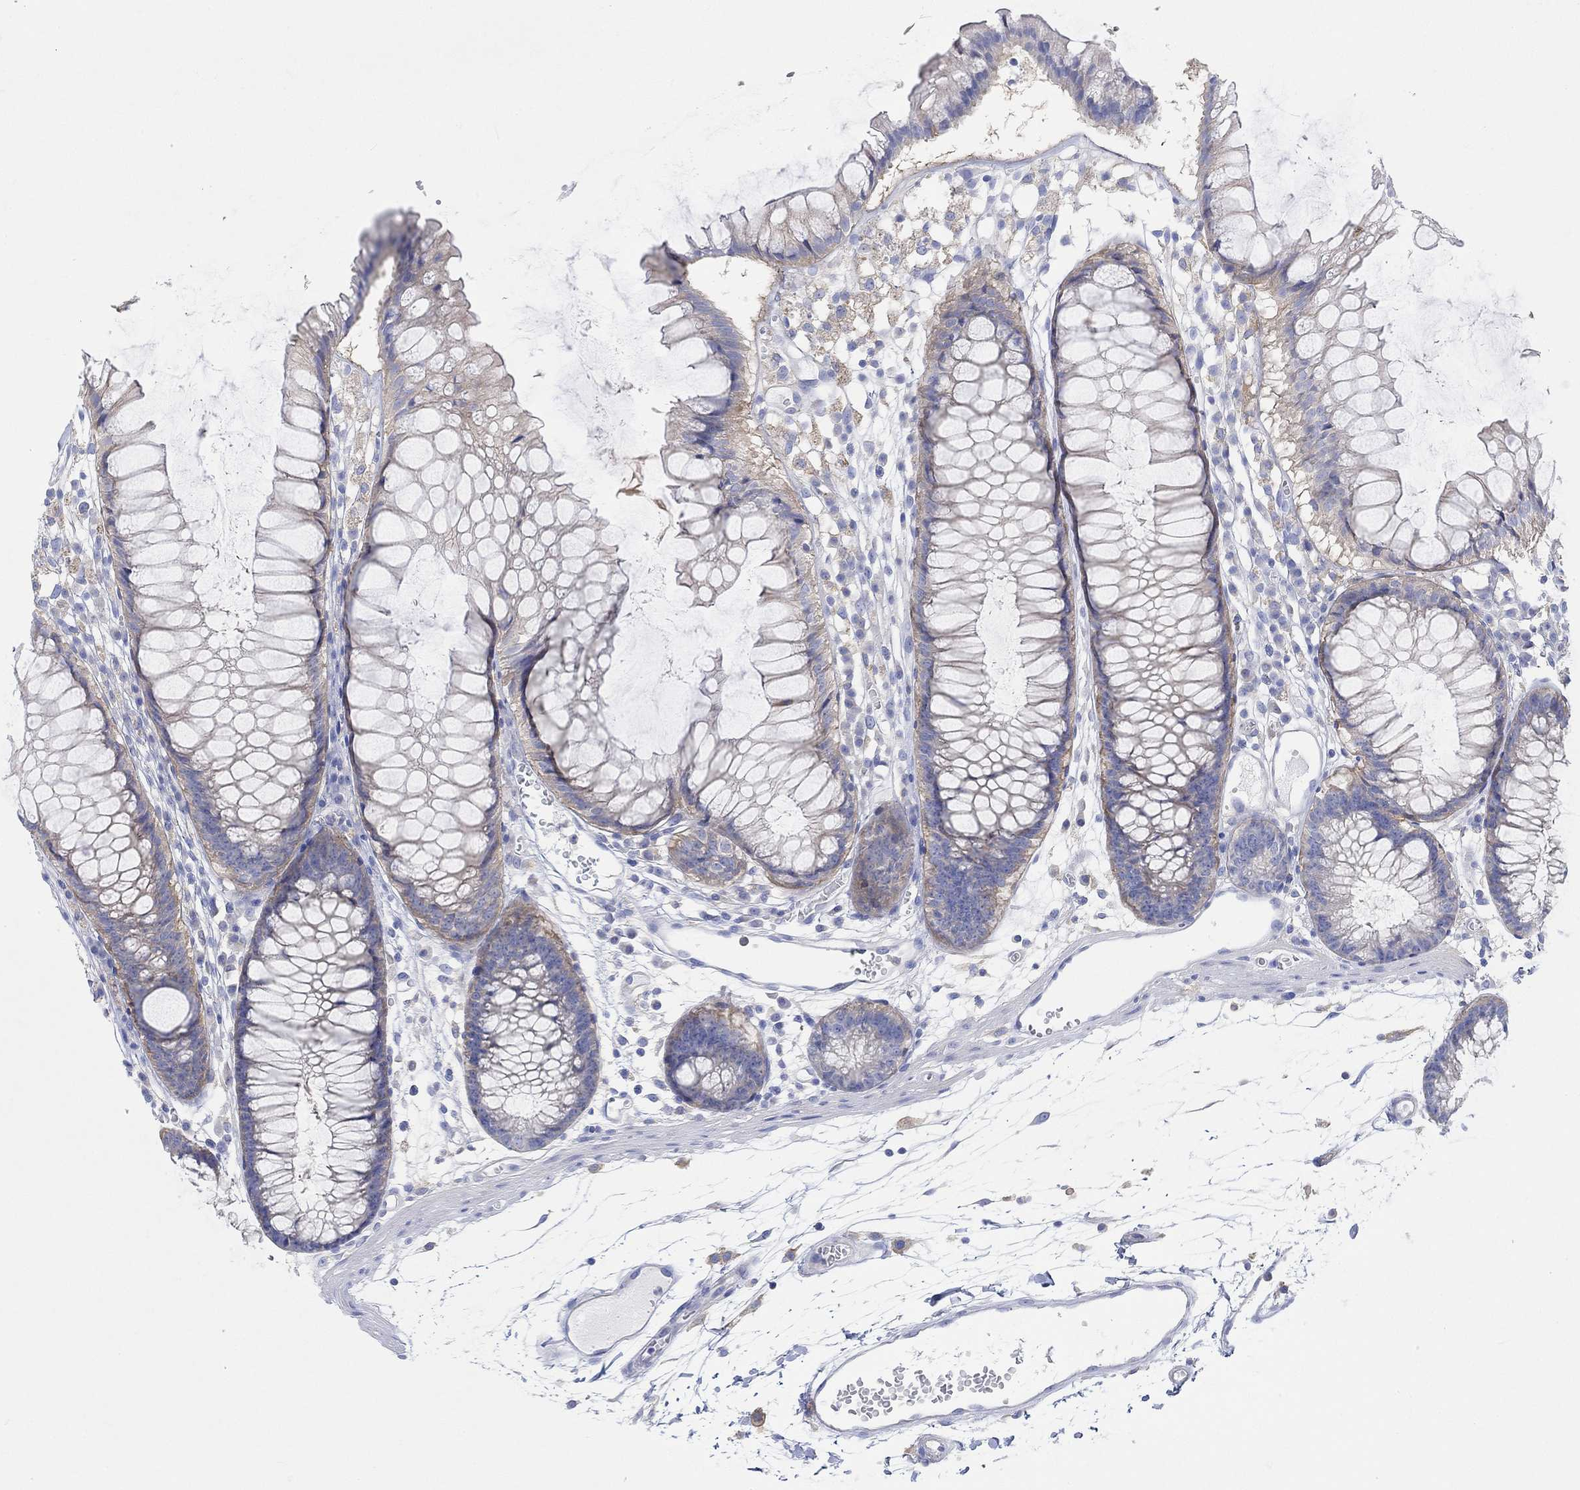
{"staining": {"intensity": "negative", "quantity": "none", "location": "none"}, "tissue": "colon", "cell_type": "Endothelial cells", "image_type": "normal", "snomed": [{"axis": "morphology", "description": "Normal tissue, NOS"}, {"axis": "morphology", "description": "Adenocarcinoma, NOS"}, {"axis": "topography", "description": "Colon"}], "caption": "The image reveals no significant expression in endothelial cells of colon. Brightfield microscopy of immunohistochemistry stained with DAB (3,3'-diaminobenzidine) (brown) and hematoxylin (blue), captured at high magnification.", "gene": "REEP6", "patient": {"sex": "male", "age": 65}}